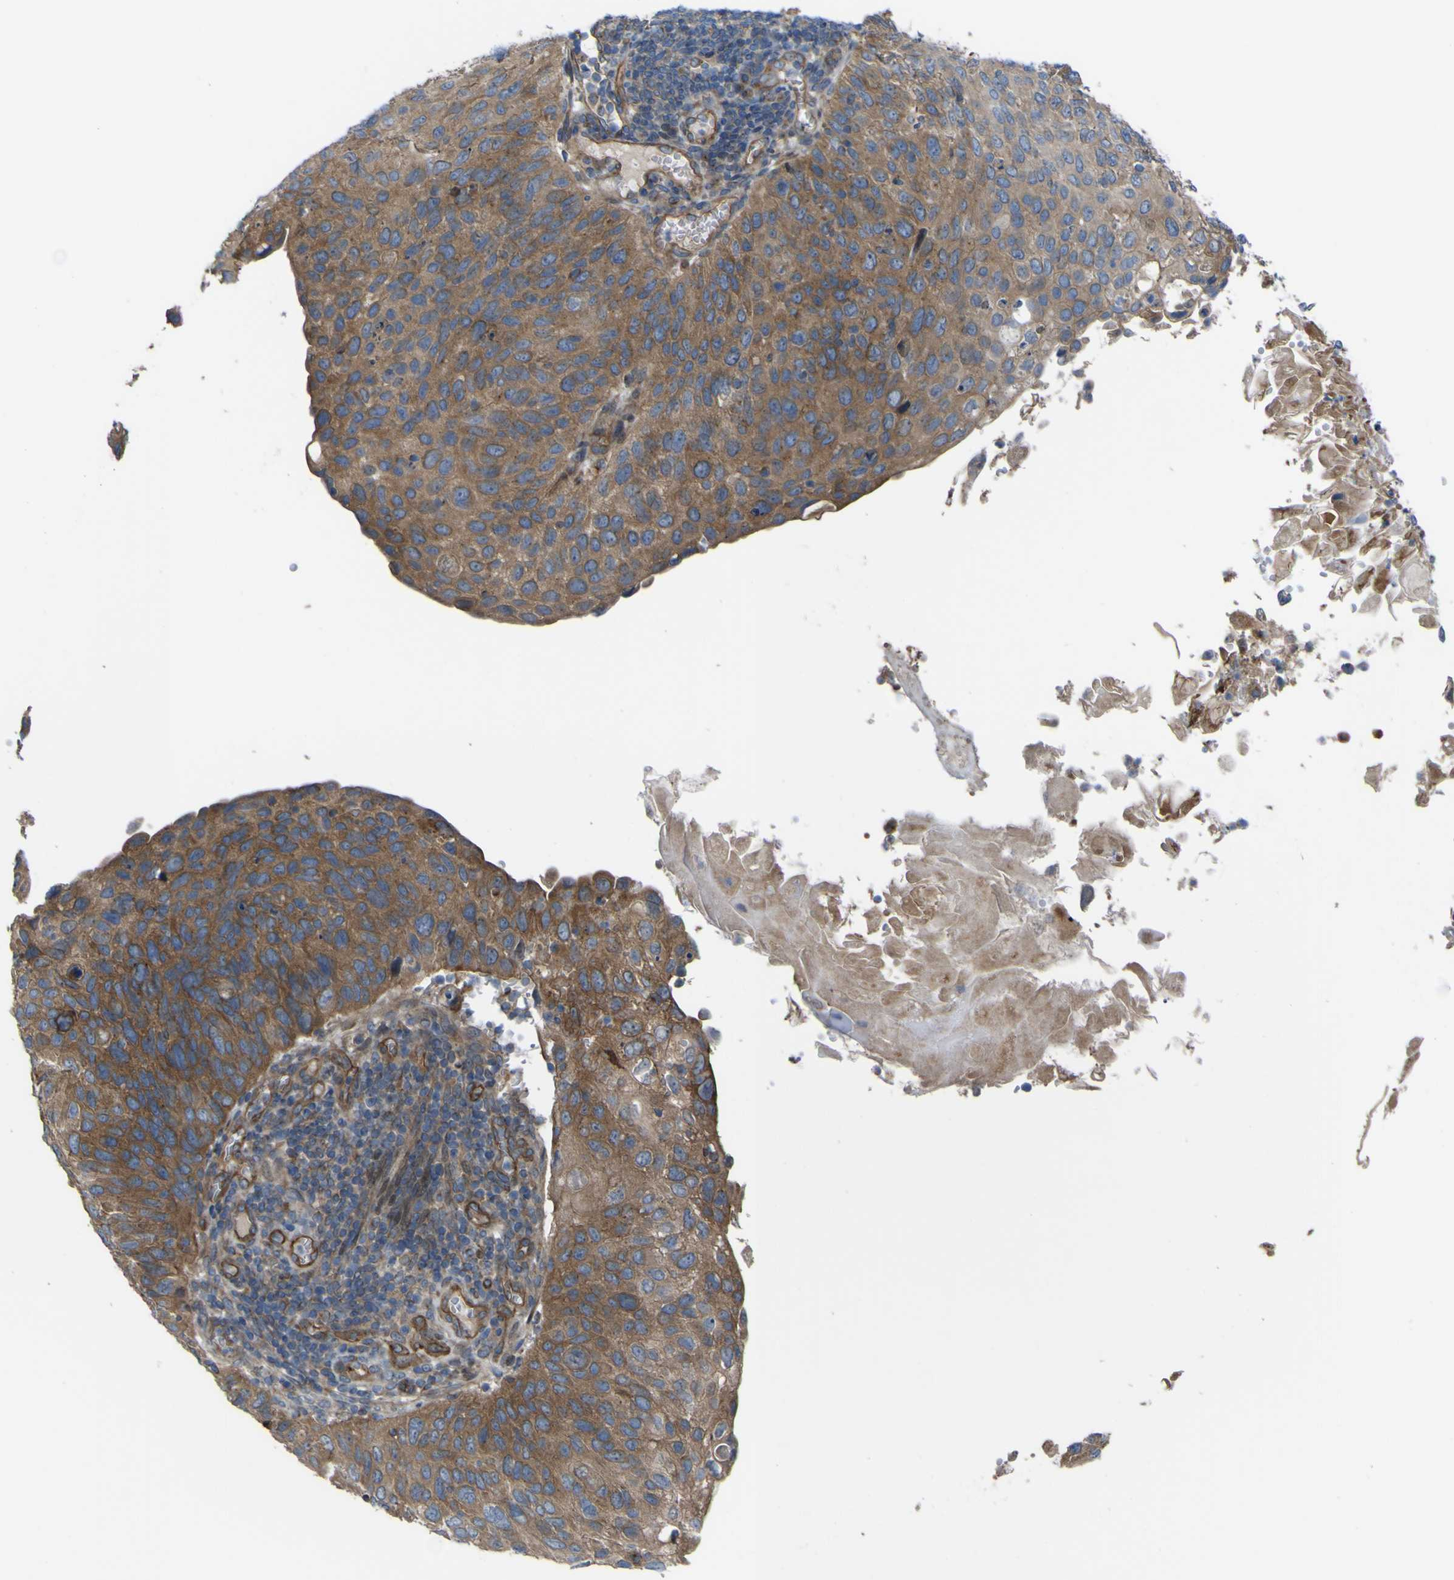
{"staining": {"intensity": "moderate", "quantity": ">75%", "location": "cytoplasmic/membranous"}, "tissue": "cervical cancer", "cell_type": "Tumor cells", "image_type": "cancer", "snomed": [{"axis": "morphology", "description": "Squamous cell carcinoma, NOS"}, {"axis": "topography", "description": "Cervix"}], "caption": "Protein expression analysis of human cervical cancer reveals moderate cytoplasmic/membranous staining in approximately >75% of tumor cells. (DAB = brown stain, brightfield microscopy at high magnification).", "gene": "FBXO30", "patient": {"sex": "female", "age": 70}}